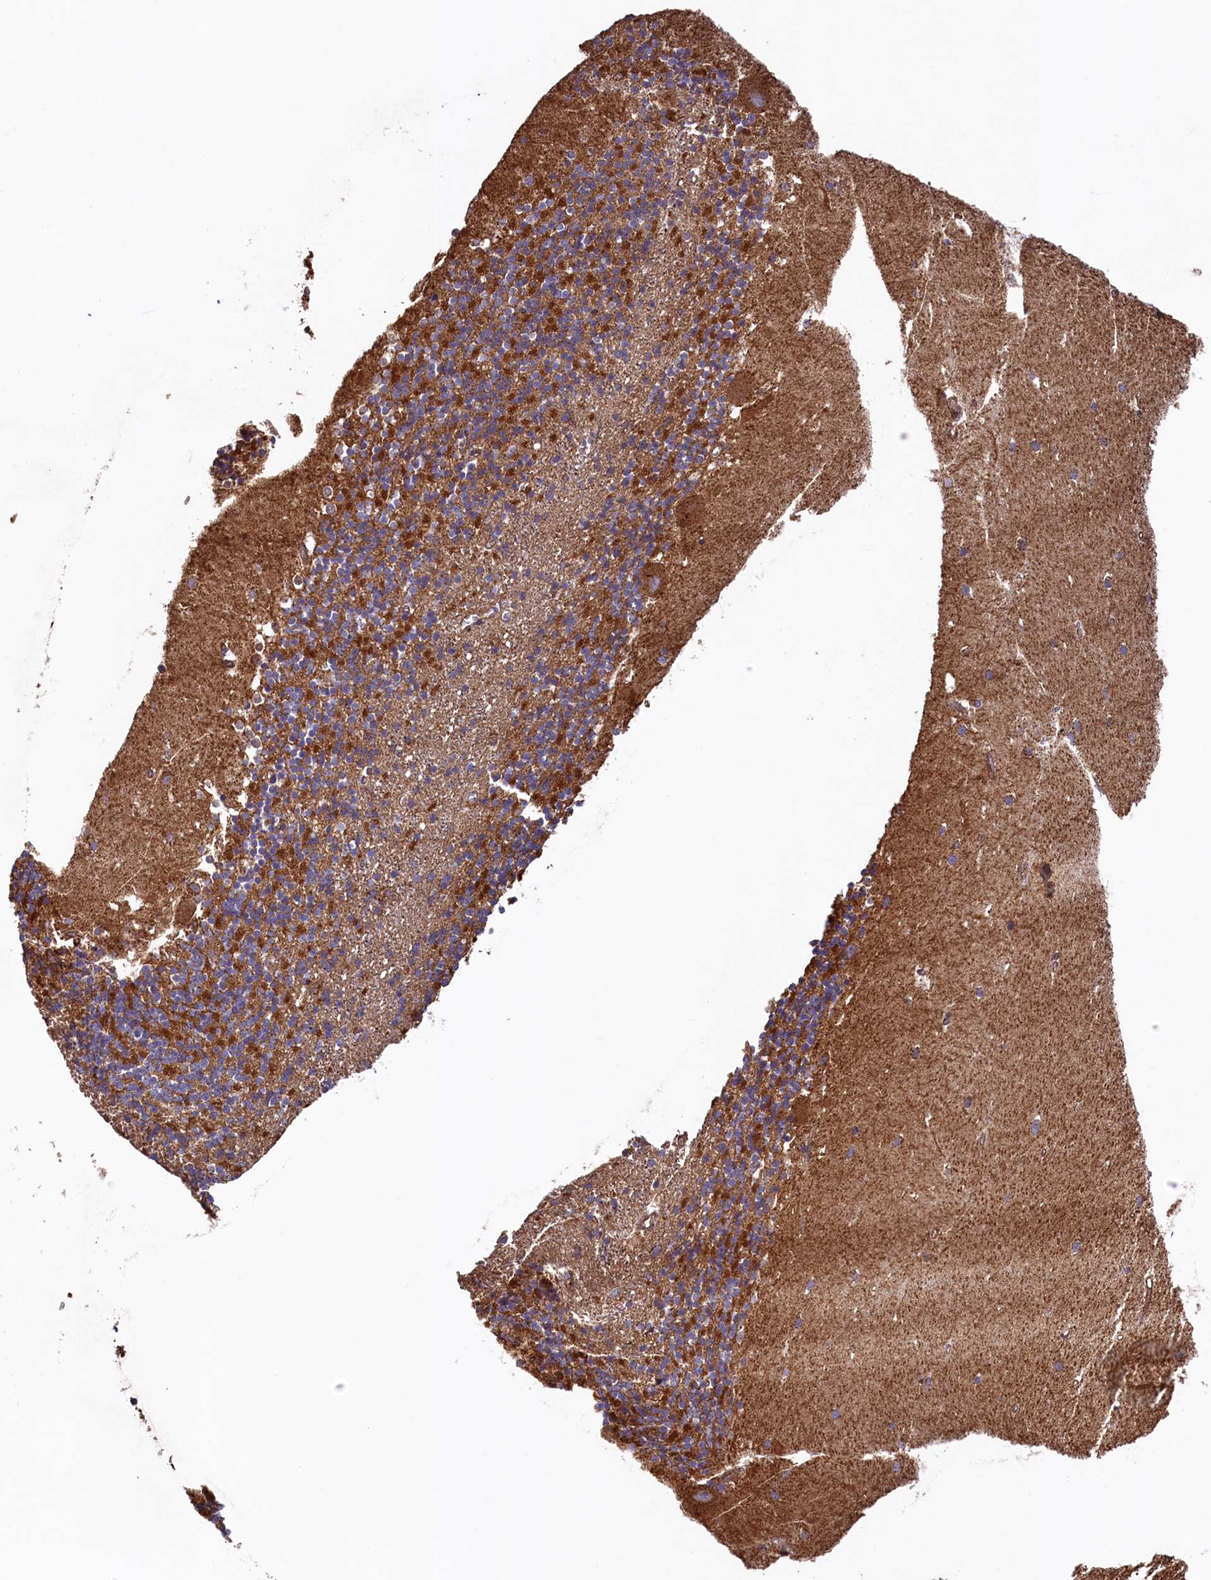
{"staining": {"intensity": "strong", "quantity": "25%-75%", "location": "cytoplasmic/membranous"}, "tissue": "cerebellum", "cell_type": "Cells in granular layer", "image_type": "normal", "snomed": [{"axis": "morphology", "description": "Normal tissue, NOS"}, {"axis": "topography", "description": "Cerebellum"}], "caption": "Unremarkable cerebellum was stained to show a protein in brown. There is high levels of strong cytoplasmic/membranous staining in approximately 25%-75% of cells in granular layer. (Brightfield microscopy of DAB IHC at high magnification).", "gene": "UBE3B", "patient": {"sex": "male", "age": 54}}